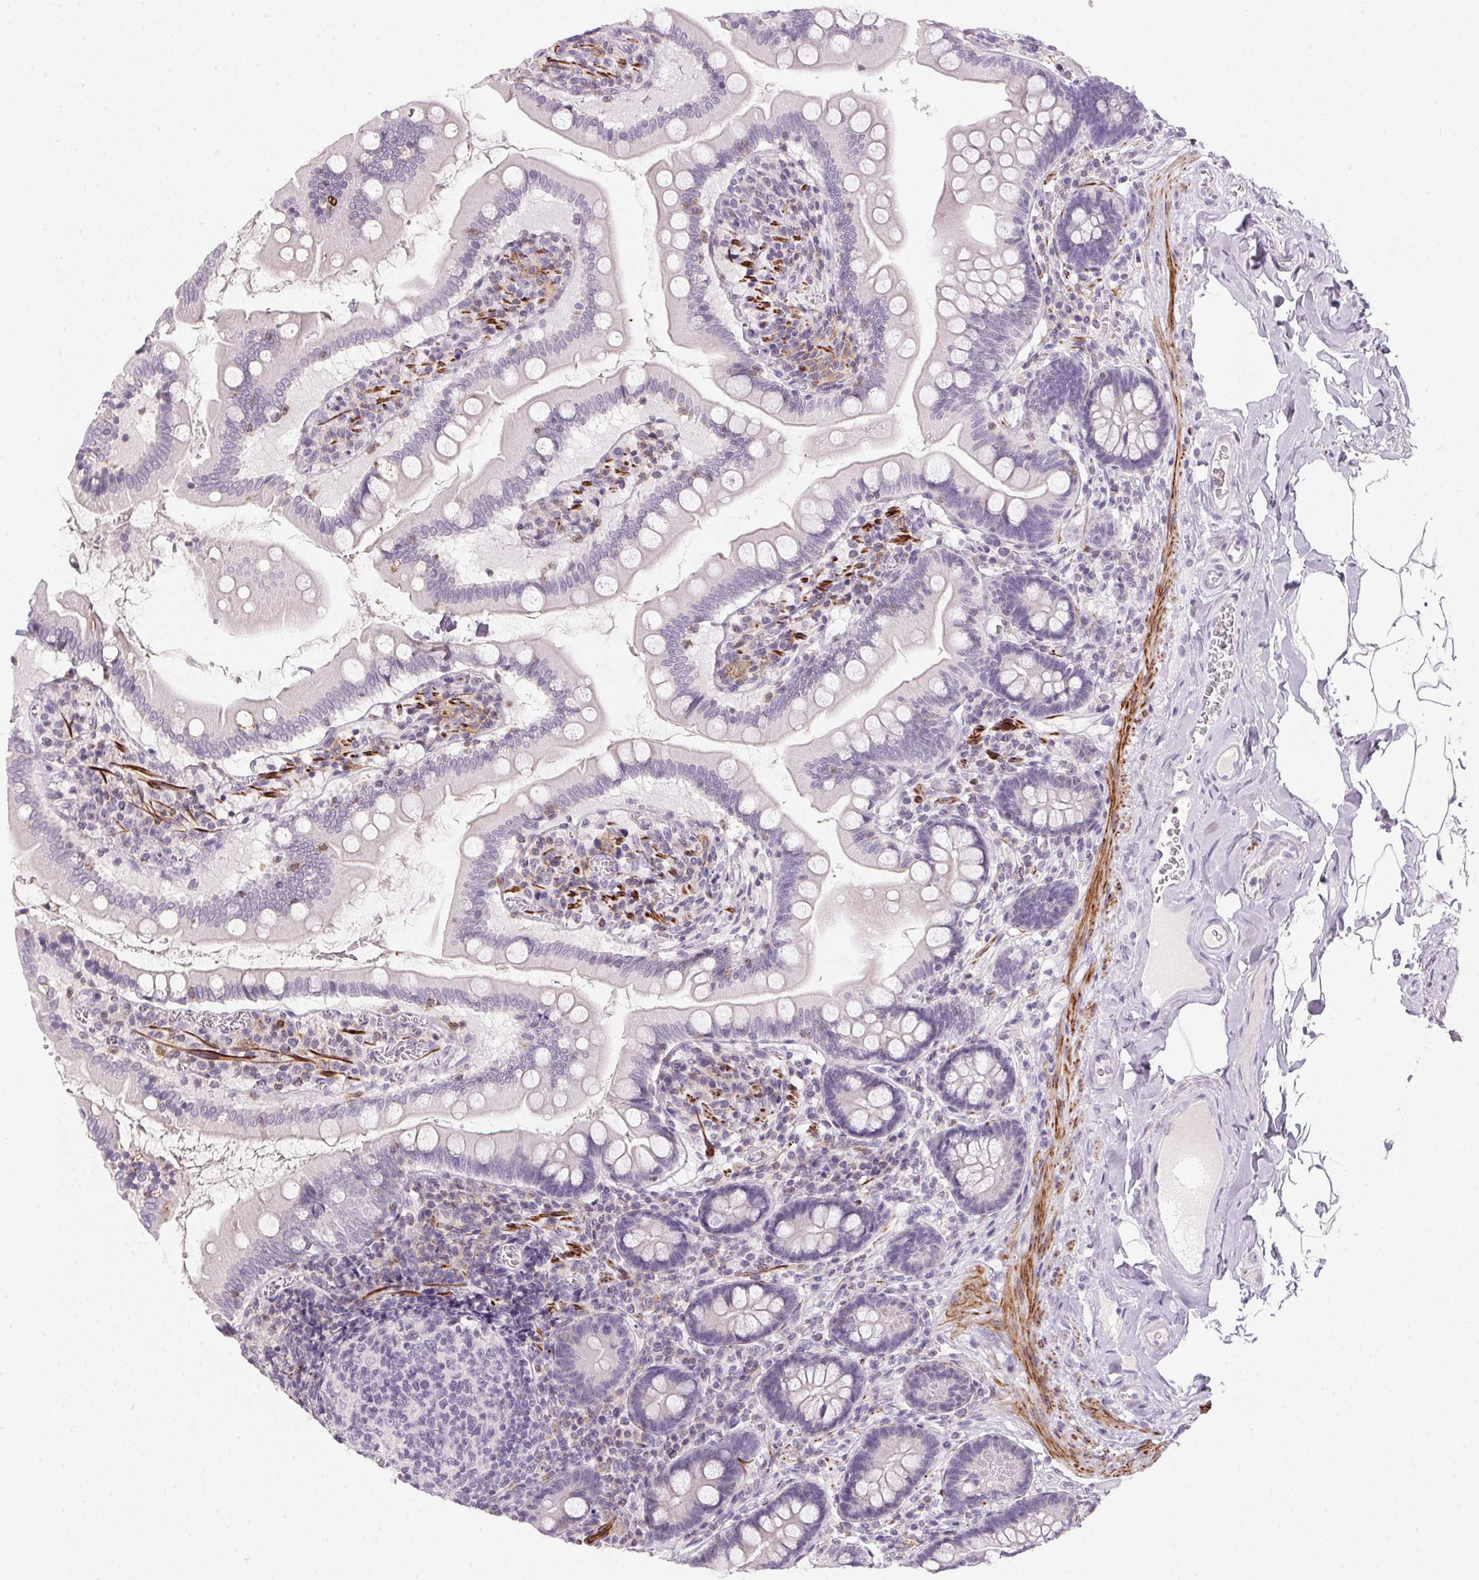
{"staining": {"intensity": "negative", "quantity": "none", "location": "none"}, "tissue": "small intestine", "cell_type": "Glandular cells", "image_type": "normal", "snomed": [{"axis": "morphology", "description": "Normal tissue, NOS"}, {"axis": "topography", "description": "Small intestine"}], "caption": "The image exhibits no staining of glandular cells in unremarkable small intestine.", "gene": "ECPAS", "patient": {"sex": "female", "age": 56}}